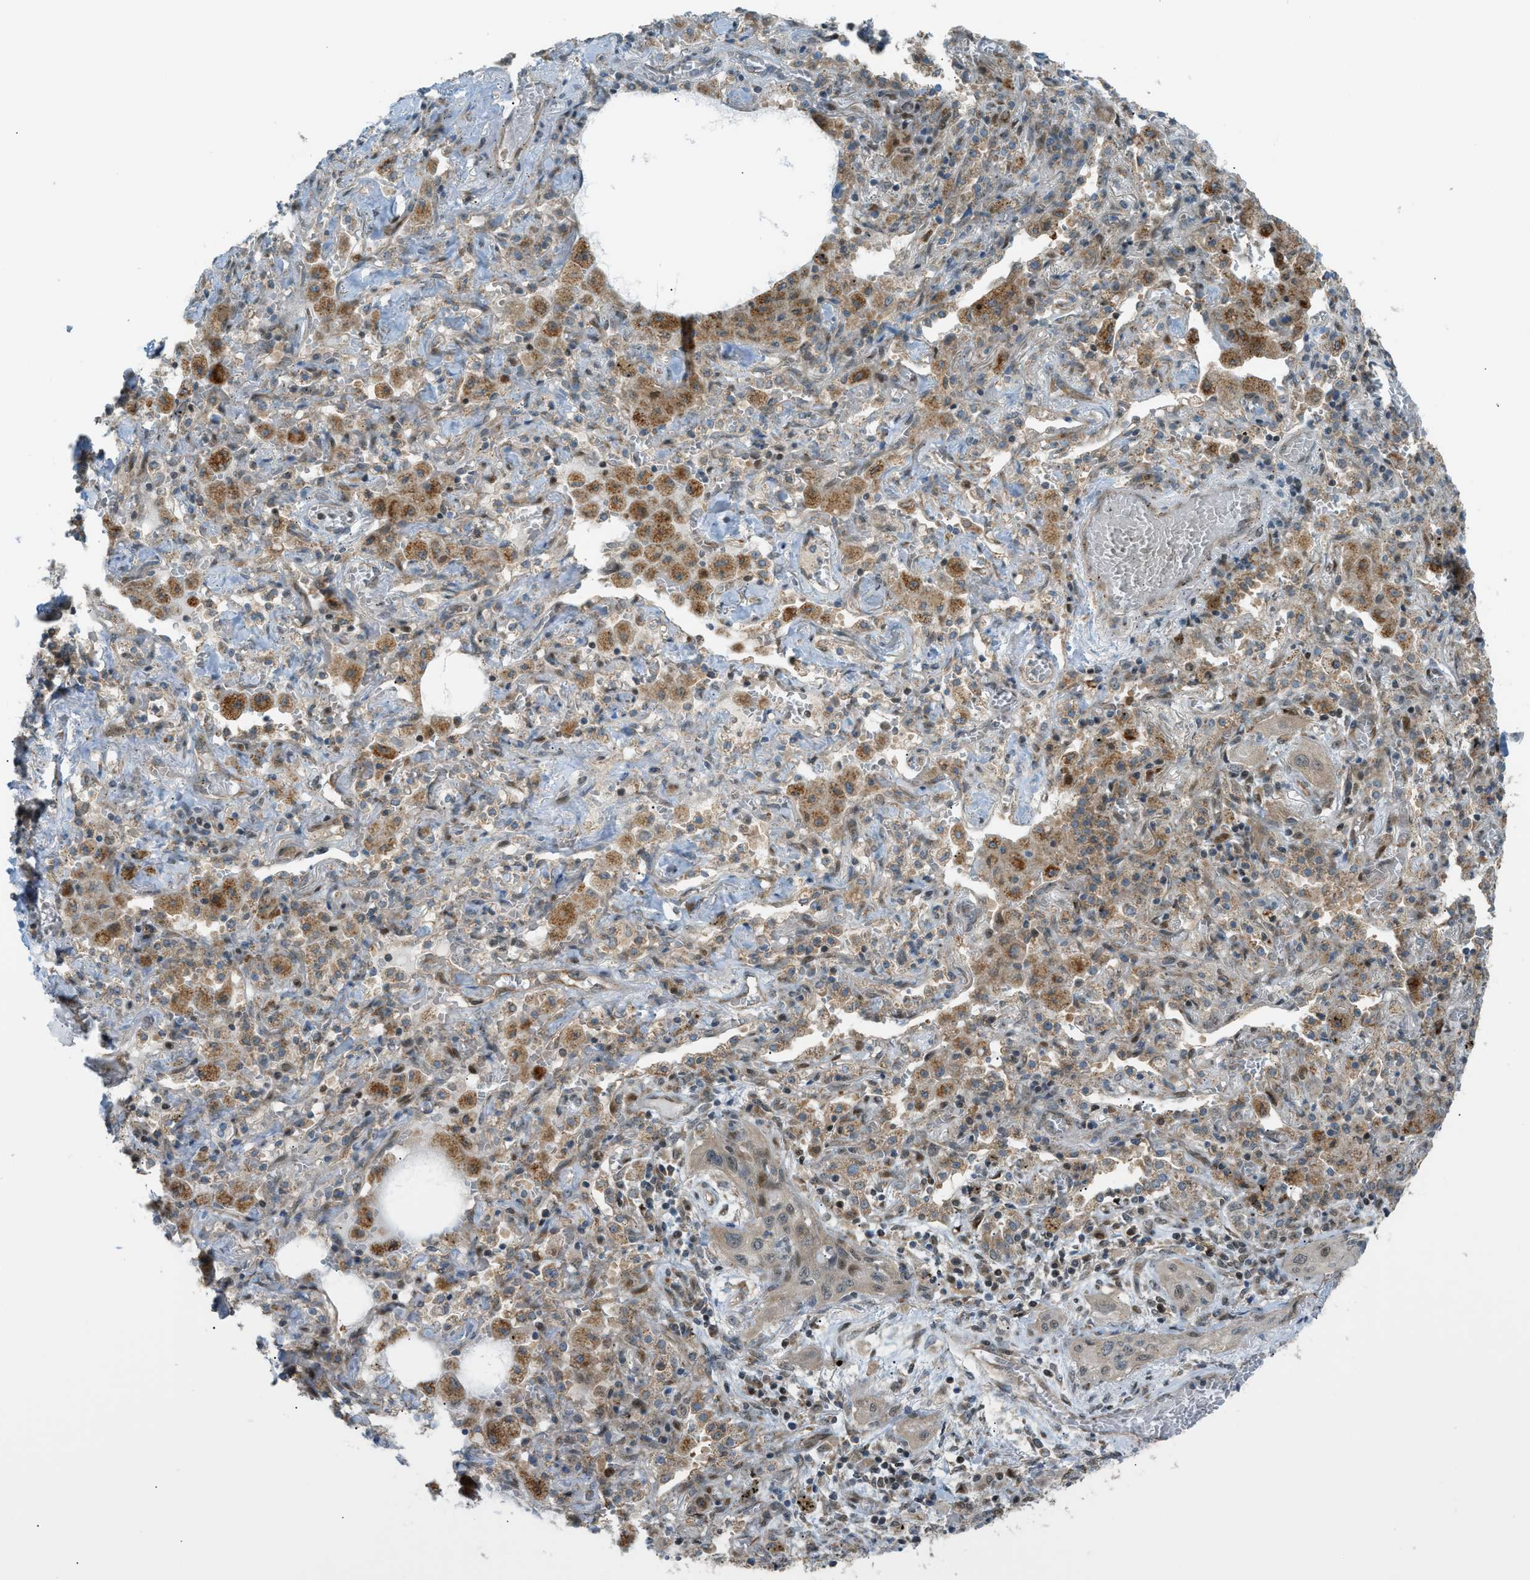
{"staining": {"intensity": "weak", "quantity": "25%-75%", "location": "cytoplasmic/membranous,nuclear"}, "tissue": "lung cancer", "cell_type": "Tumor cells", "image_type": "cancer", "snomed": [{"axis": "morphology", "description": "Squamous cell carcinoma, NOS"}, {"axis": "topography", "description": "Lung"}], "caption": "Weak cytoplasmic/membranous and nuclear staining for a protein is present in approximately 25%-75% of tumor cells of lung cancer using IHC.", "gene": "CCDC186", "patient": {"sex": "female", "age": 47}}